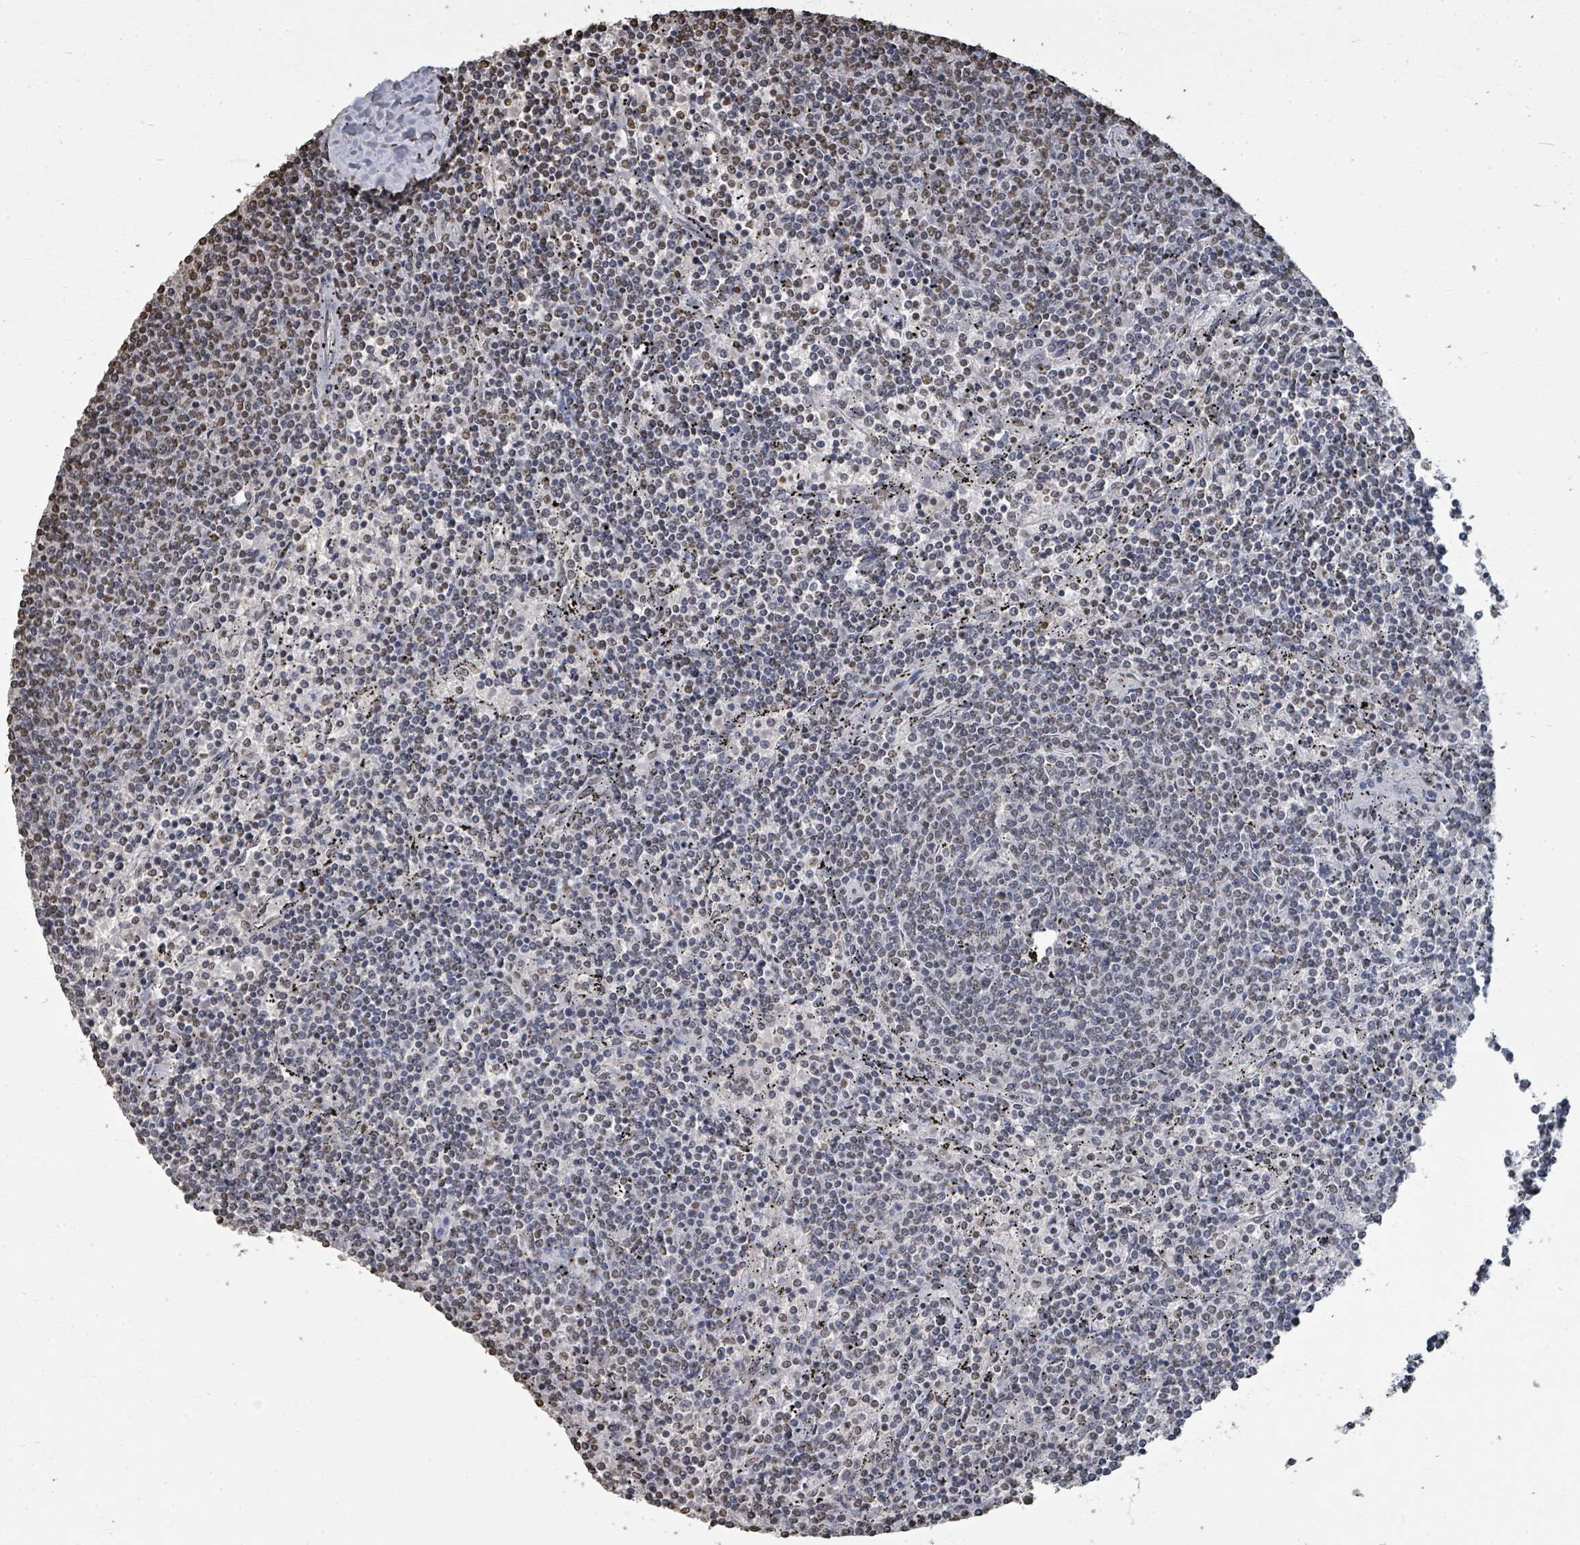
{"staining": {"intensity": "weak", "quantity": "25%-75%", "location": "nuclear"}, "tissue": "lymphoma", "cell_type": "Tumor cells", "image_type": "cancer", "snomed": [{"axis": "morphology", "description": "Malignant lymphoma, non-Hodgkin's type, Low grade"}, {"axis": "topography", "description": "Spleen"}], "caption": "Weak nuclear expression is present in approximately 25%-75% of tumor cells in lymphoma.", "gene": "MRPS12", "patient": {"sex": "female", "age": 50}}